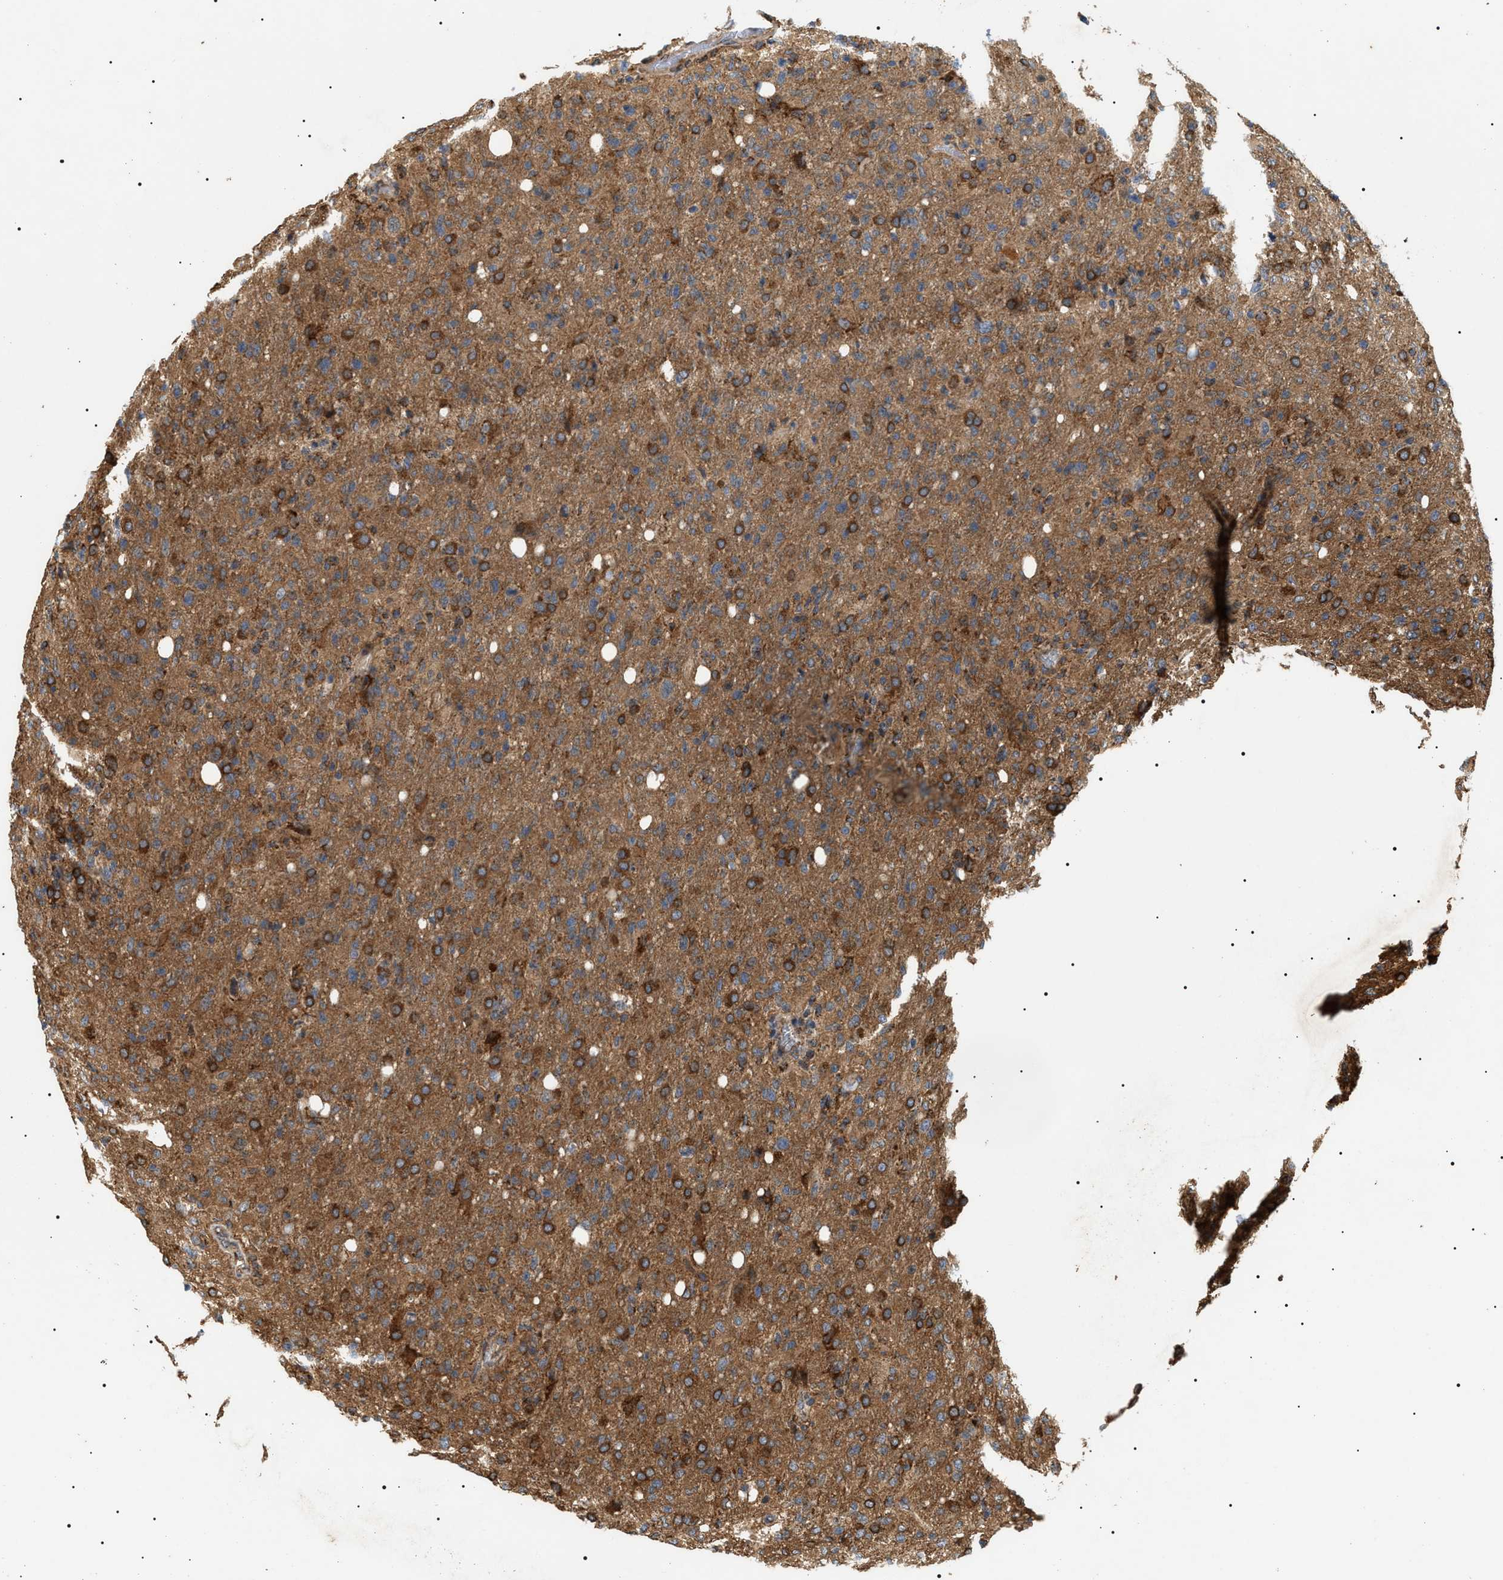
{"staining": {"intensity": "strong", "quantity": ">75%", "location": "cytoplasmic/membranous"}, "tissue": "glioma", "cell_type": "Tumor cells", "image_type": "cancer", "snomed": [{"axis": "morphology", "description": "Glioma, malignant, High grade"}, {"axis": "topography", "description": "Brain"}], "caption": "This histopathology image exhibits immunohistochemistry (IHC) staining of malignant glioma (high-grade), with high strong cytoplasmic/membranous staining in approximately >75% of tumor cells.", "gene": "ZBTB26", "patient": {"sex": "female", "age": 57}}